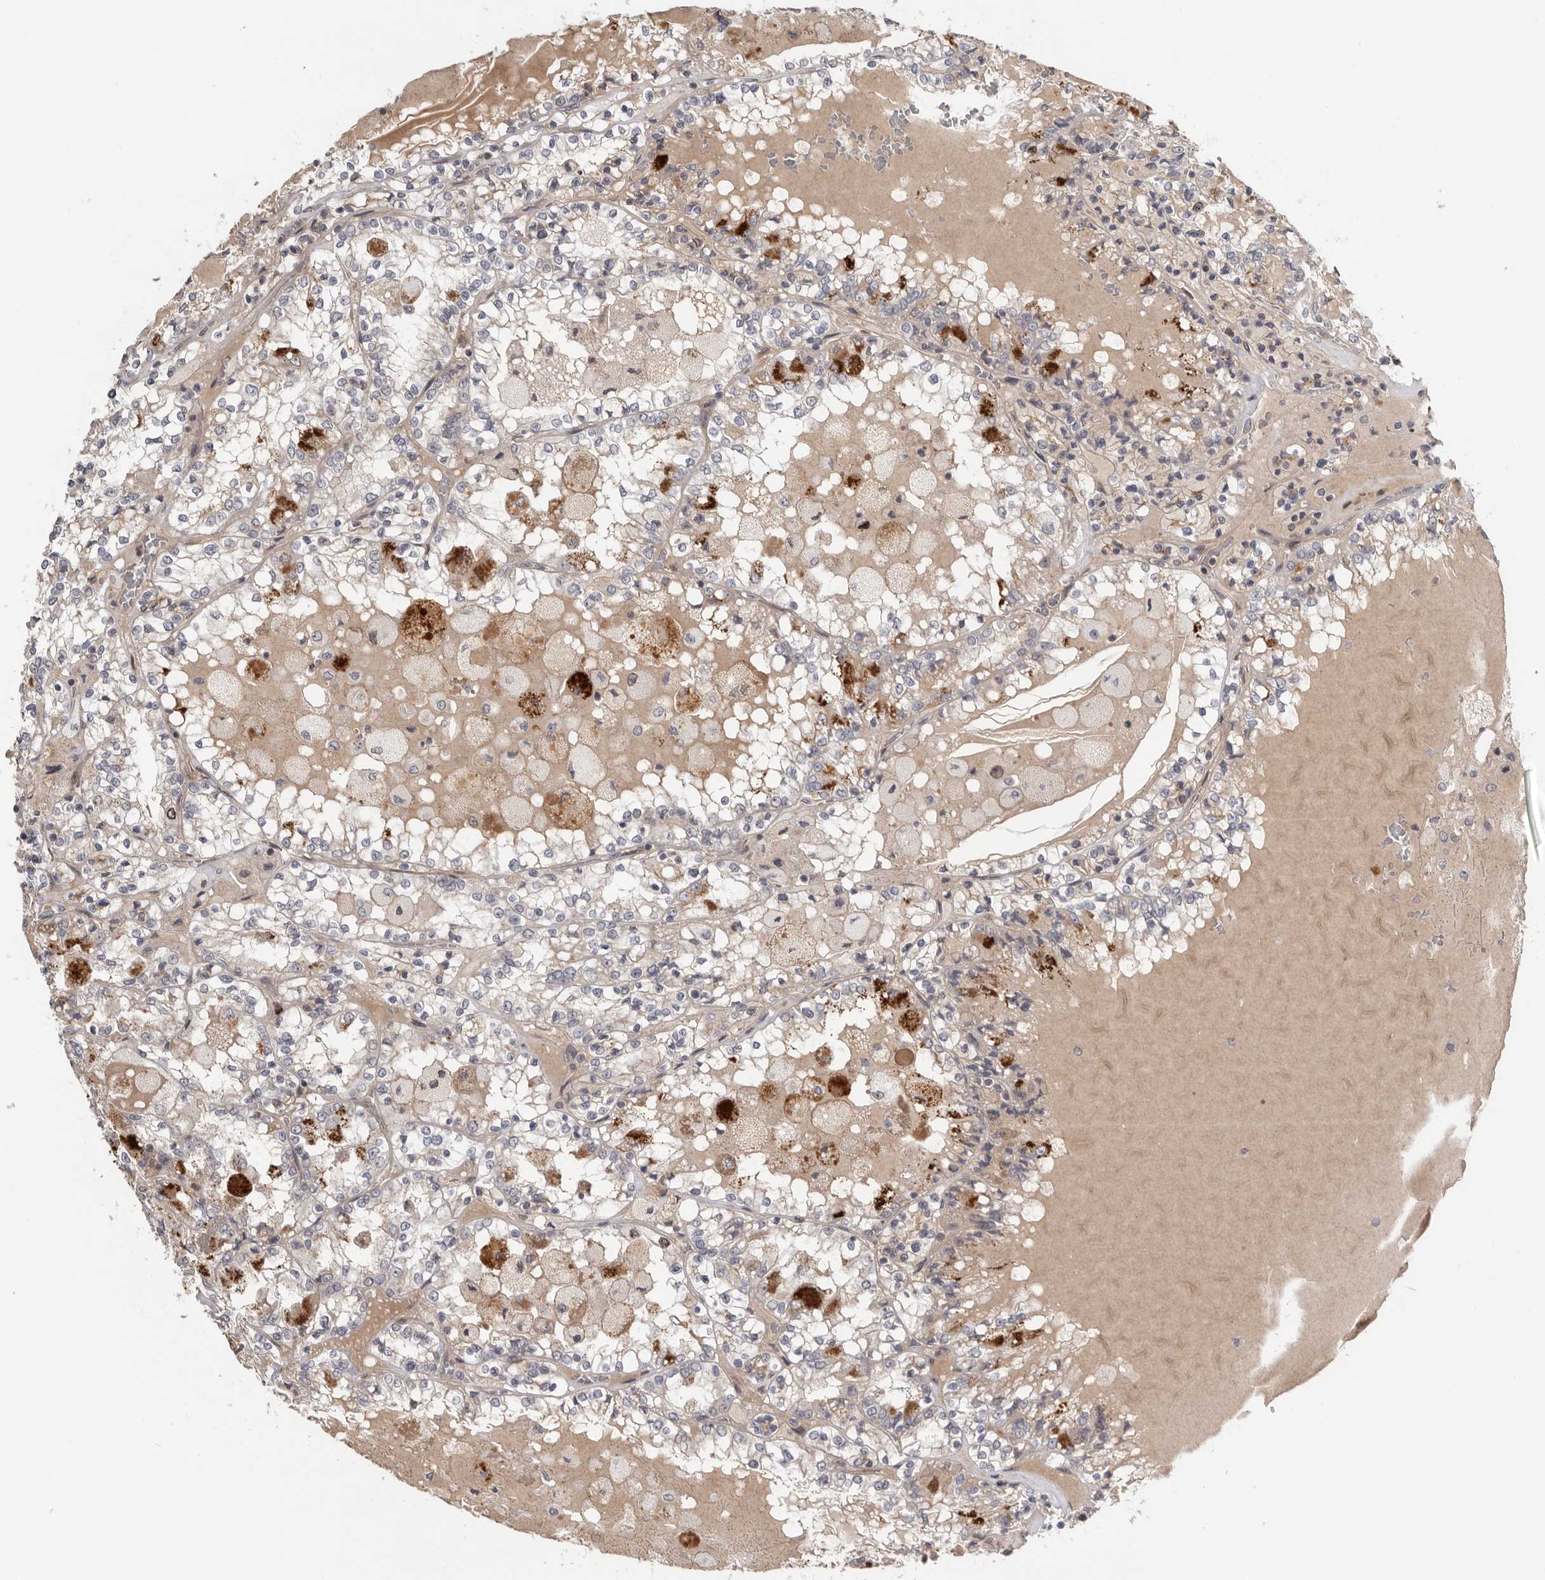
{"staining": {"intensity": "moderate", "quantity": "25%-75%", "location": "cytoplasmic/membranous"}, "tissue": "renal cancer", "cell_type": "Tumor cells", "image_type": "cancer", "snomed": [{"axis": "morphology", "description": "Adenocarcinoma, NOS"}, {"axis": "topography", "description": "Kidney"}], "caption": "A brown stain highlights moderate cytoplasmic/membranous staining of a protein in human adenocarcinoma (renal) tumor cells. (IHC, brightfield microscopy, high magnification).", "gene": "CDCA8", "patient": {"sex": "female", "age": 56}}